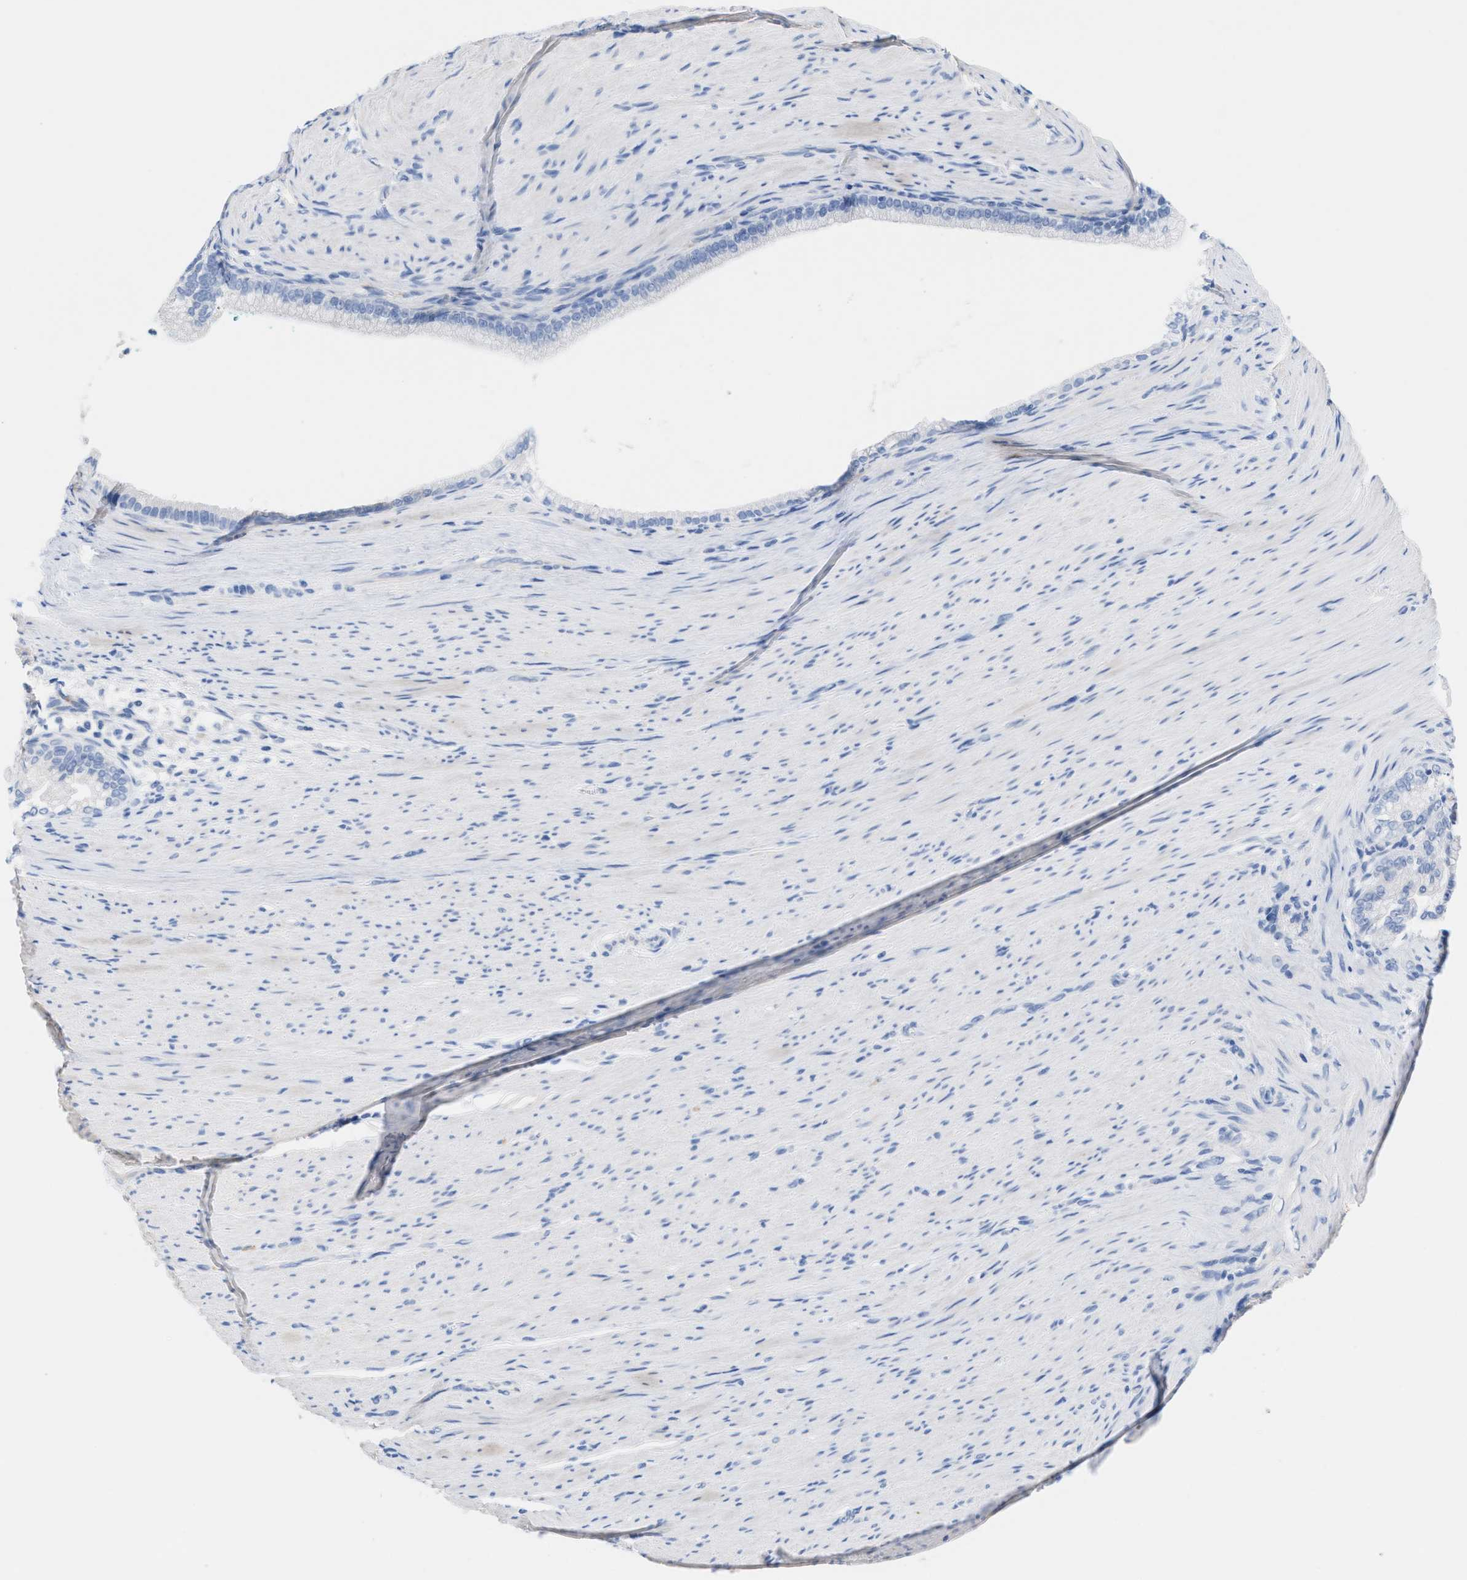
{"staining": {"intensity": "negative", "quantity": "none", "location": "none"}, "tissue": "pancreatic cancer", "cell_type": "Tumor cells", "image_type": "cancer", "snomed": [{"axis": "morphology", "description": "Adenocarcinoma, NOS"}, {"axis": "topography", "description": "Pancreas"}], "caption": "High power microscopy image of an immunohistochemistry (IHC) histopathology image of pancreatic cancer (adenocarcinoma), revealing no significant expression in tumor cells.", "gene": "SLFN13", "patient": {"sex": "male", "age": 69}}